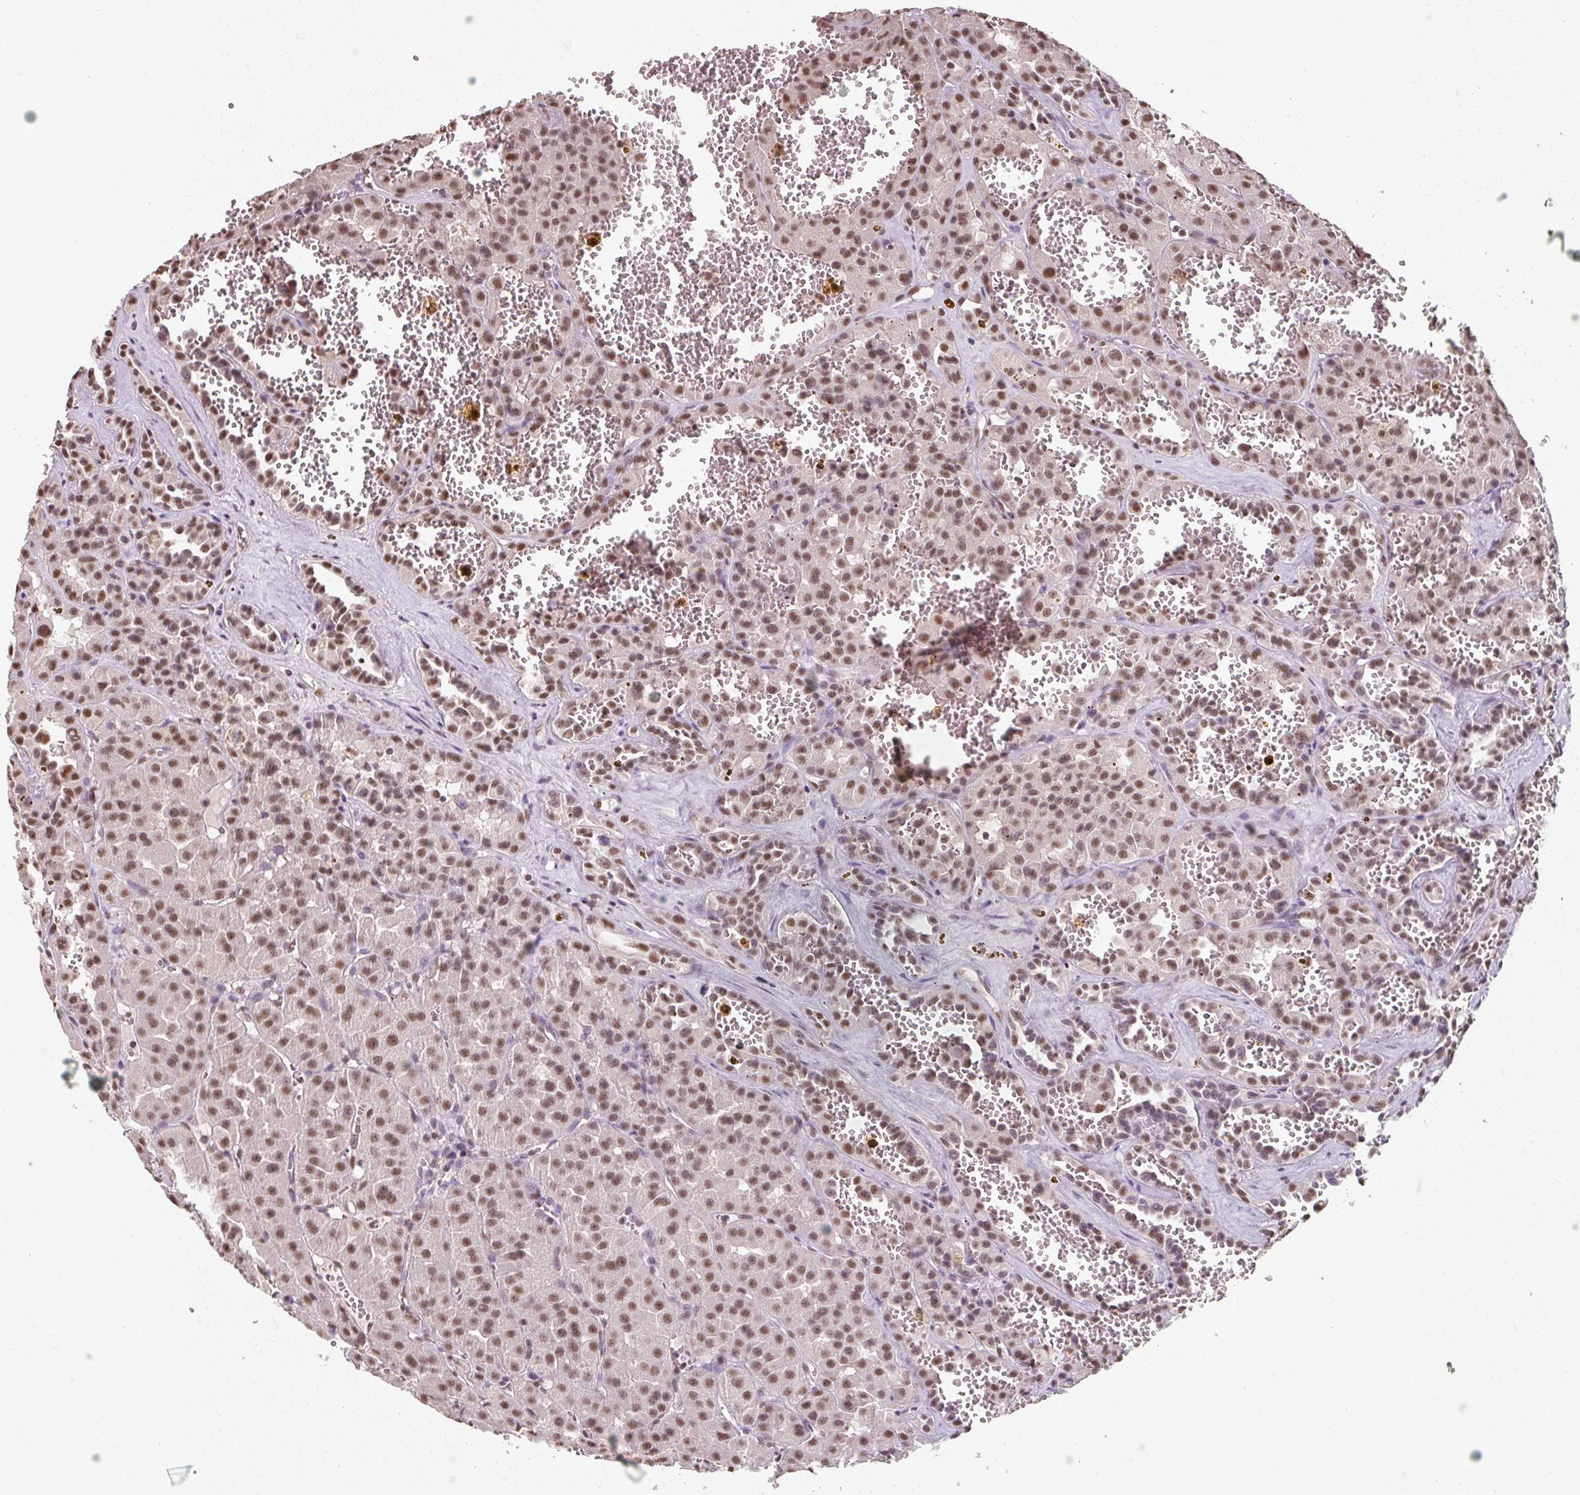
{"staining": {"intensity": "moderate", "quantity": ">75%", "location": "nuclear"}, "tissue": "renal cancer", "cell_type": "Tumor cells", "image_type": "cancer", "snomed": [{"axis": "morphology", "description": "Carcinoma, NOS"}, {"axis": "topography", "description": "Kidney"}], "caption": "A brown stain labels moderate nuclear positivity of a protein in human renal cancer (carcinoma) tumor cells.", "gene": "ZFTRAF1", "patient": {"sex": "female", "age": 75}}